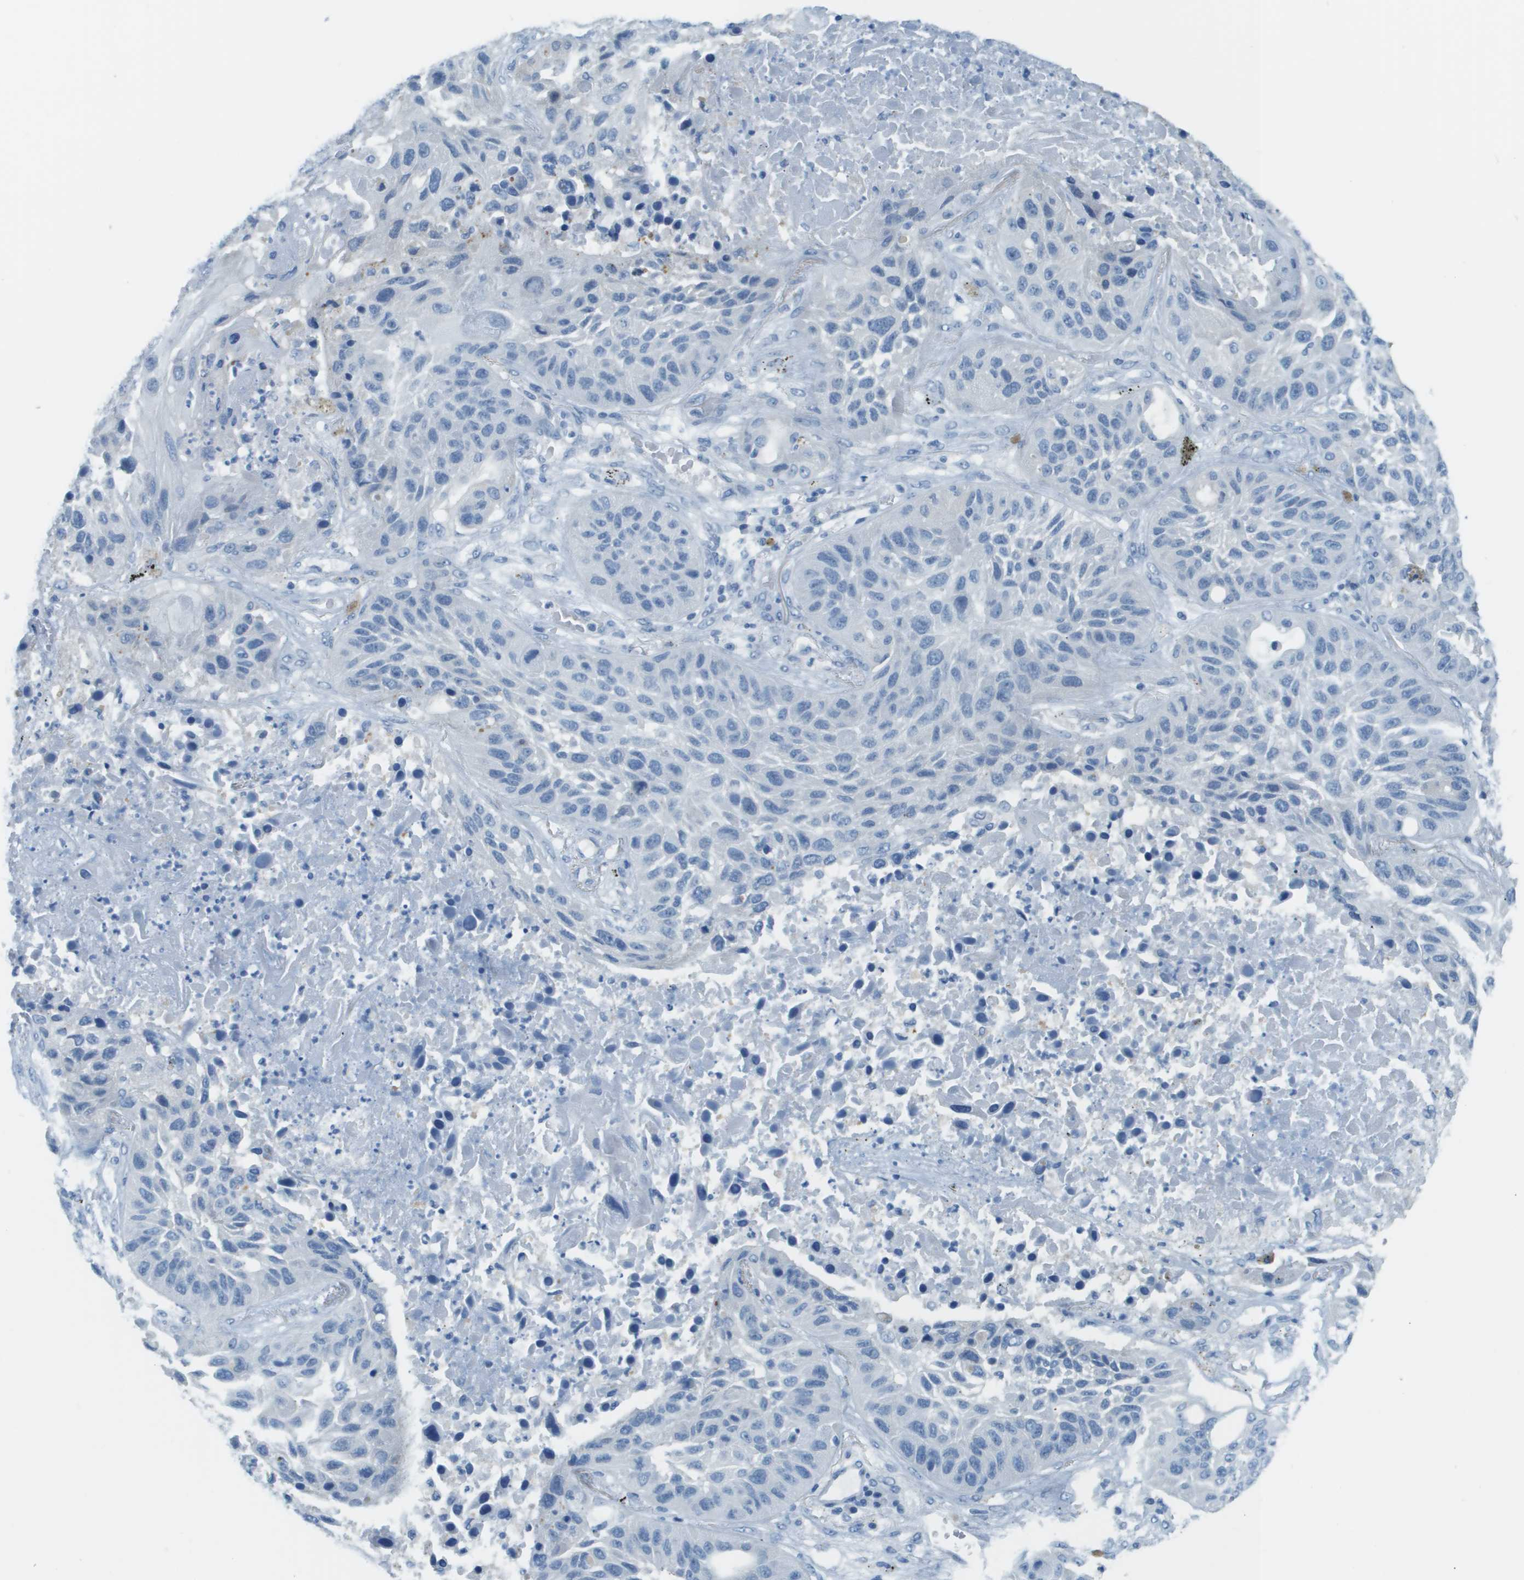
{"staining": {"intensity": "negative", "quantity": "none", "location": "none"}, "tissue": "lung cancer", "cell_type": "Tumor cells", "image_type": "cancer", "snomed": [{"axis": "morphology", "description": "Squamous cell carcinoma, NOS"}, {"axis": "topography", "description": "Lung"}], "caption": "Protein analysis of lung cancer demonstrates no significant positivity in tumor cells. (DAB (3,3'-diaminobenzidine) IHC visualized using brightfield microscopy, high magnification).", "gene": "CDHR2", "patient": {"sex": "male", "age": 57}}